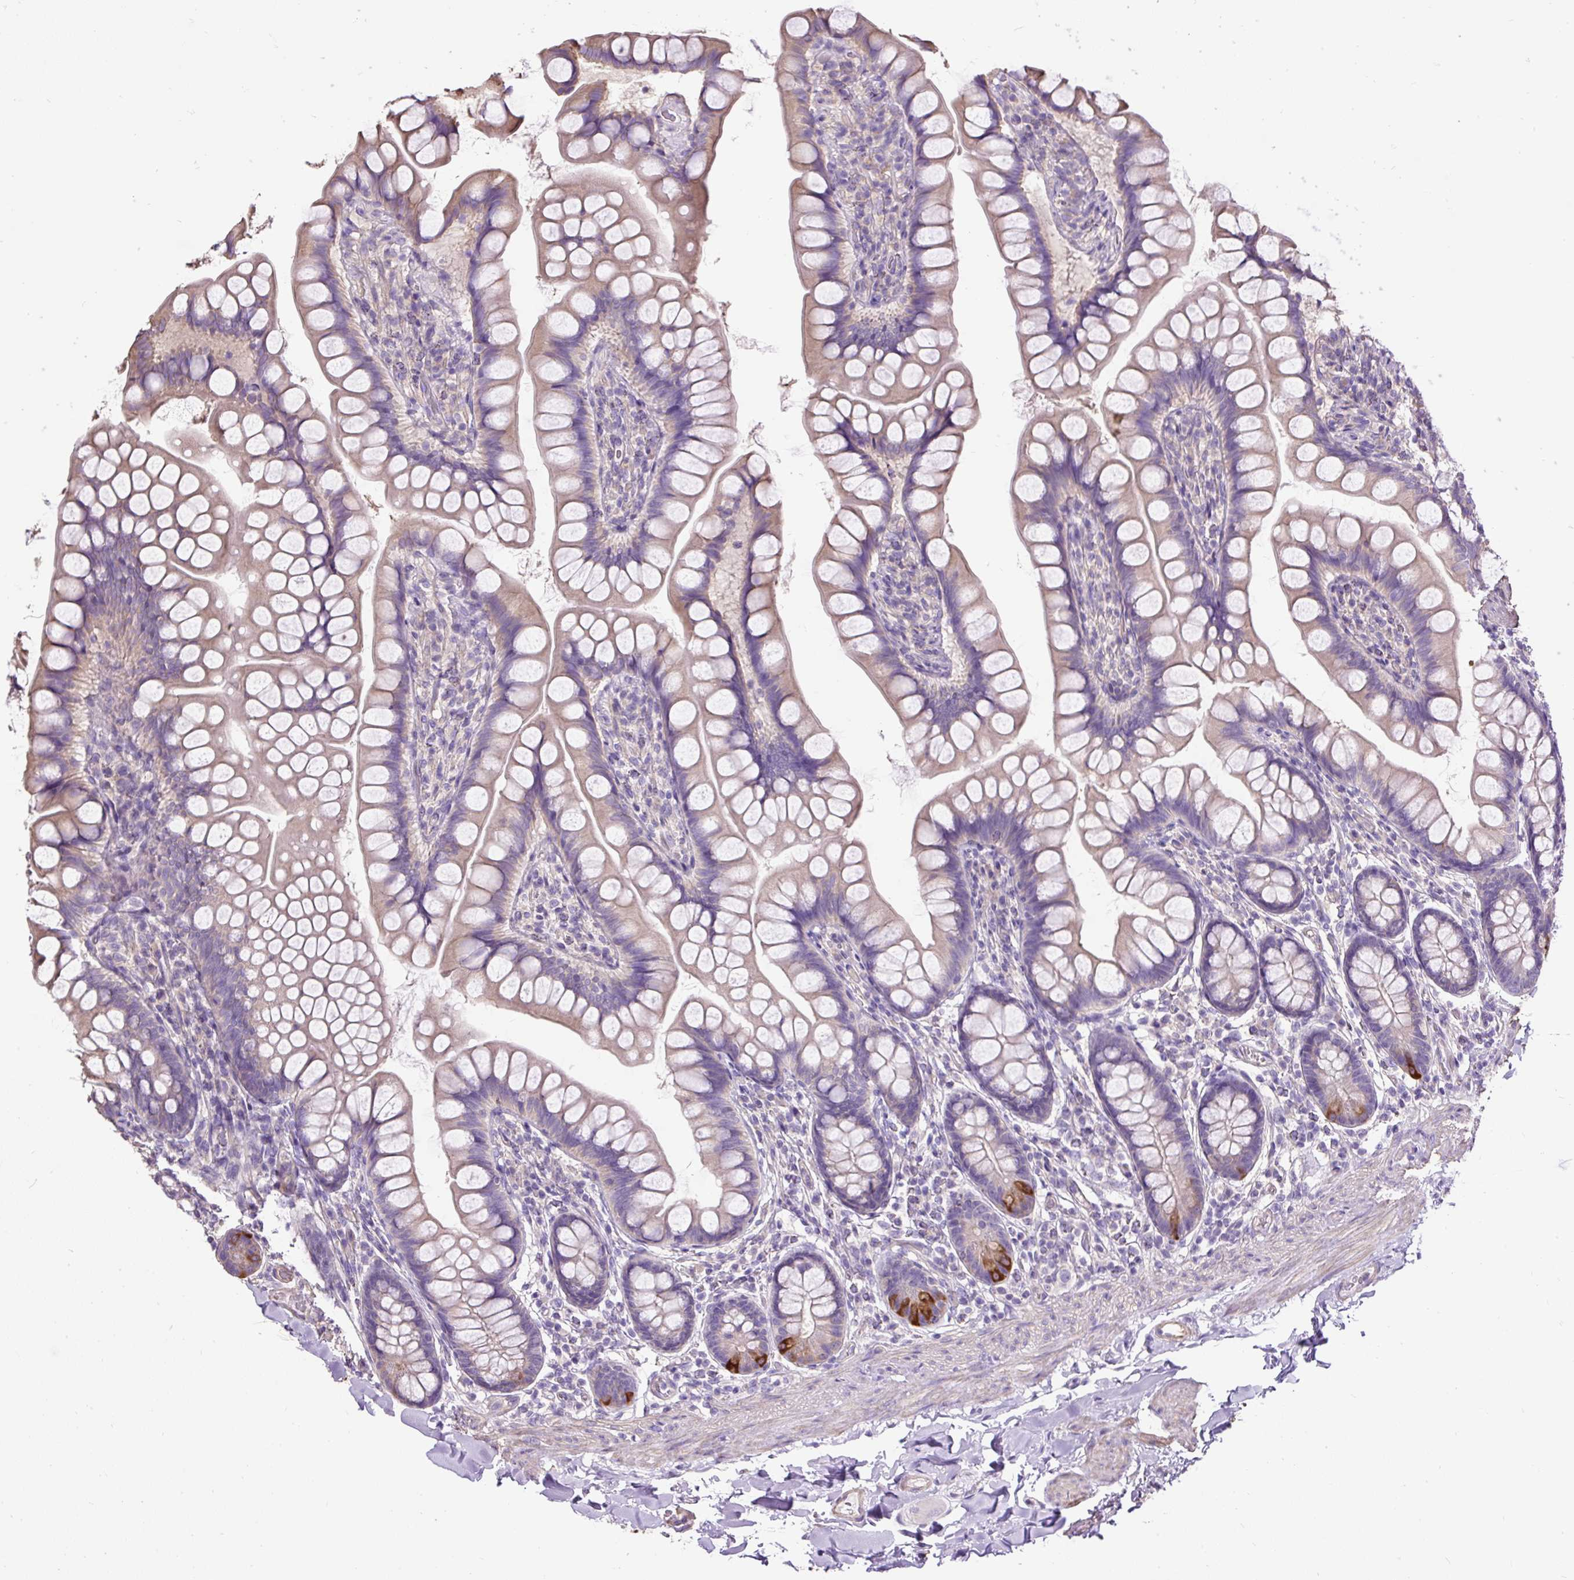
{"staining": {"intensity": "moderate", "quantity": "<25%", "location": "cytoplasmic/membranous"}, "tissue": "small intestine", "cell_type": "Glandular cells", "image_type": "normal", "snomed": [{"axis": "morphology", "description": "Normal tissue, NOS"}, {"axis": "topography", "description": "Small intestine"}], "caption": "Benign small intestine displays moderate cytoplasmic/membranous positivity in about <25% of glandular cells (Stains: DAB in brown, nuclei in blue, Microscopy: brightfield microscopy at high magnification)..", "gene": "PDIA2", "patient": {"sex": "male", "age": 70}}